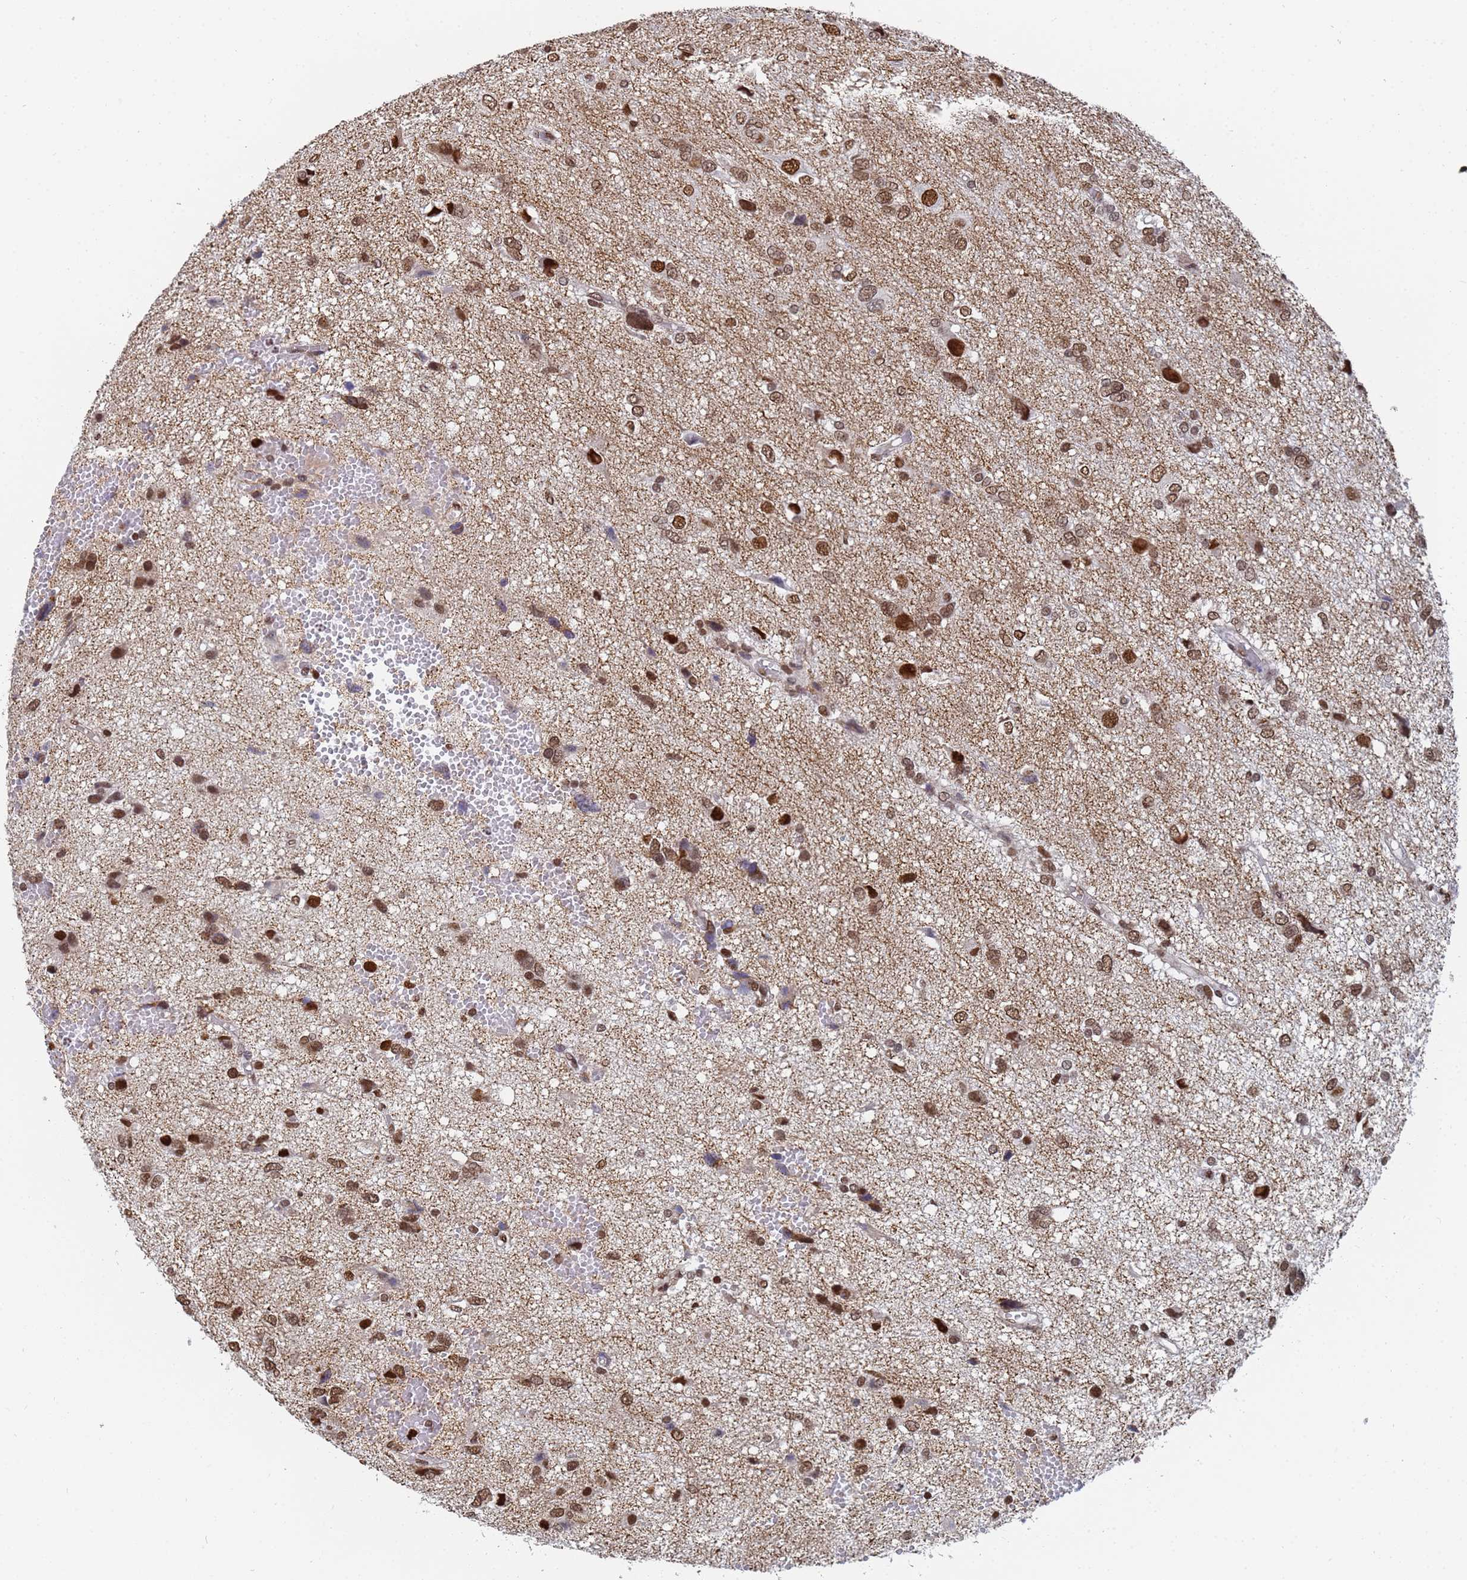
{"staining": {"intensity": "moderate", "quantity": ">75%", "location": "nuclear"}, "tissue": "glioma", "cell_type": "Tumor cells", "image_type": "cancer", "snomed": [{"axis": "morphology", "description": "Glioma, malignant, High grade"}, {"axis": "topography", "description": "Brain"}], "caption": "Protein staining shows moderate nuclear staining in about >75% of tumor cells in glioma. (DAB (3,3'-diaminobenzidine) IHC with brightfield microscopy, high magnification).", "gene": "RAVER2", "patient": {"sex": "female", "age": 59}}